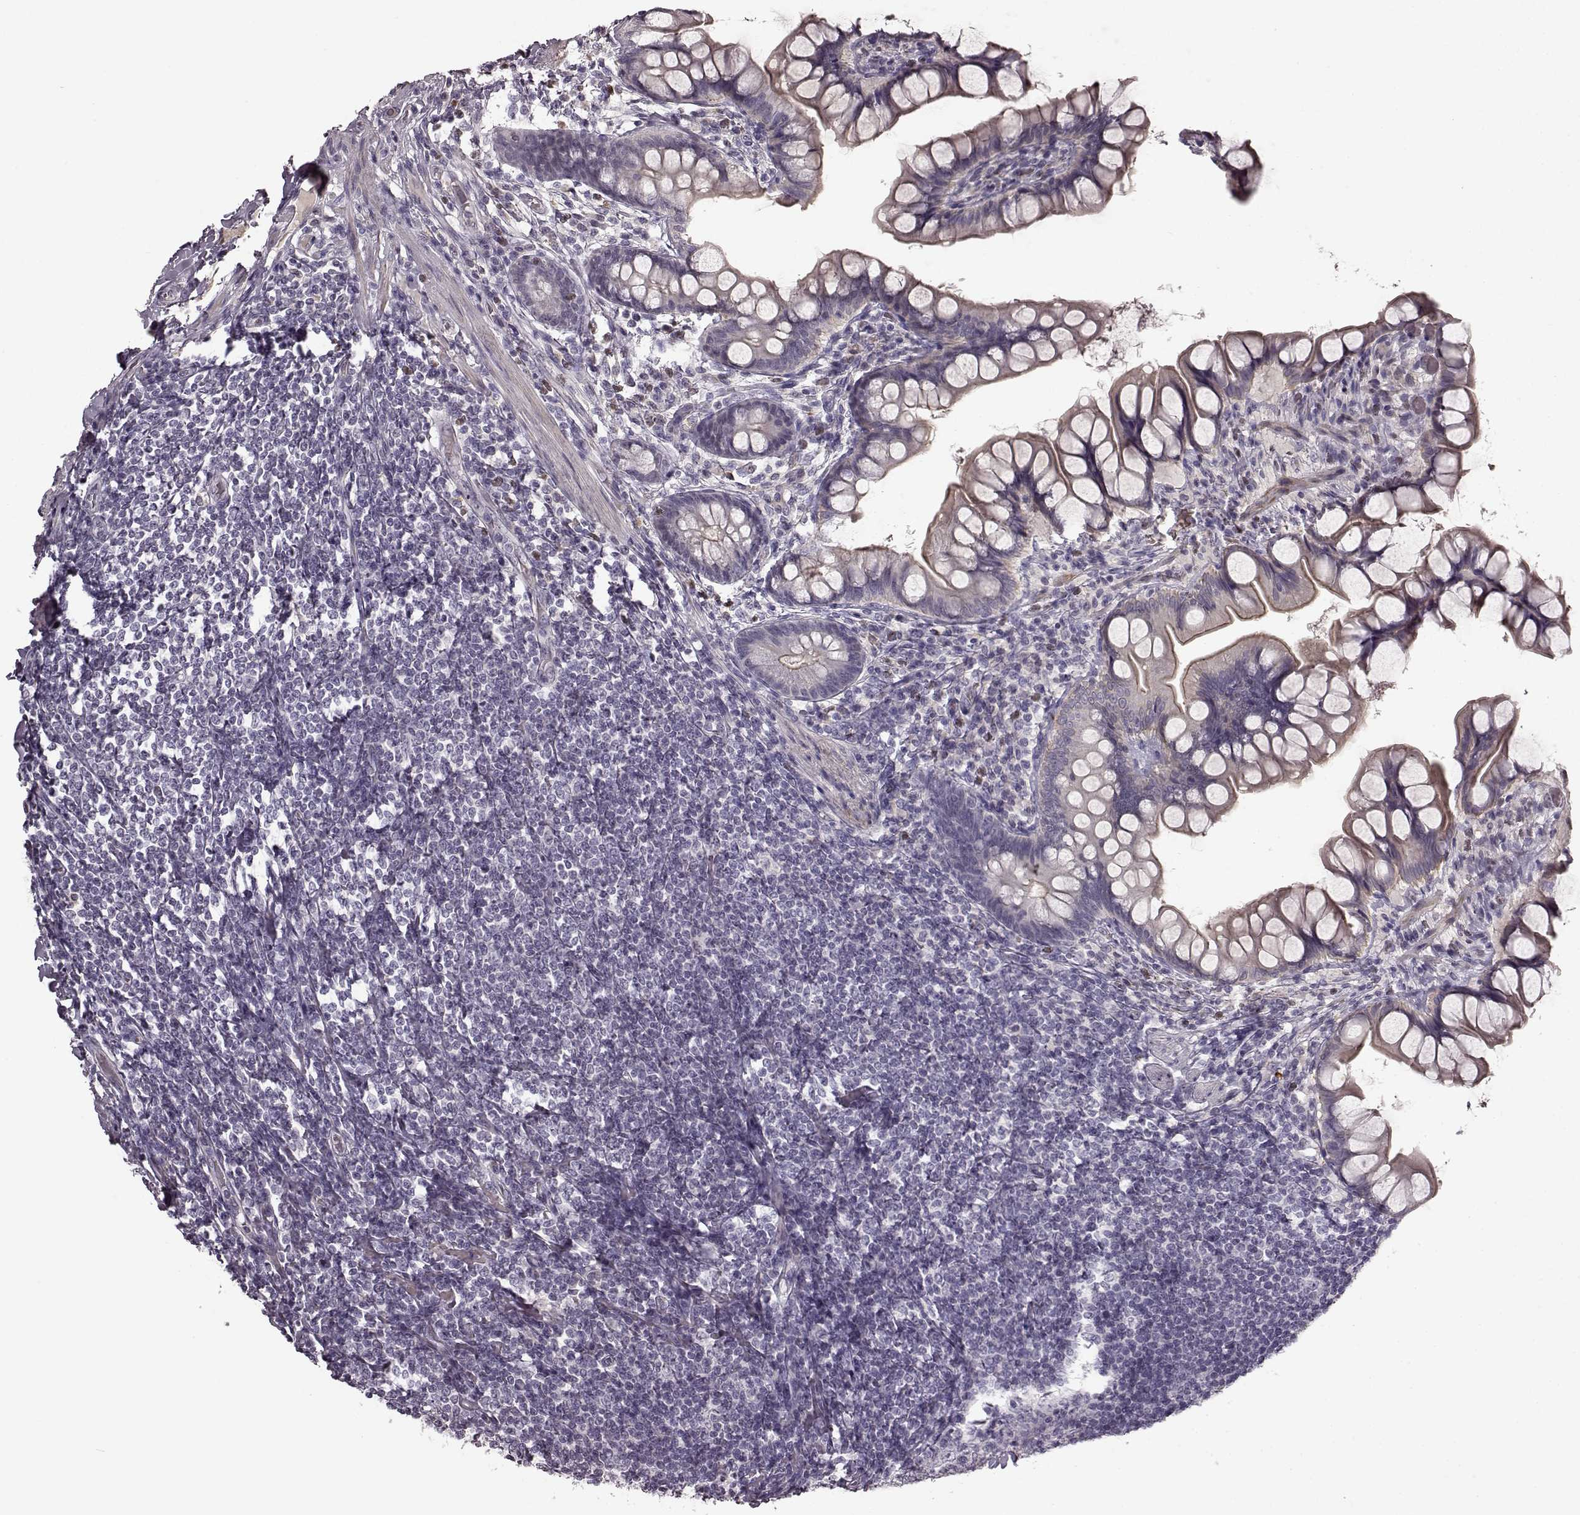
{"staining": {"intensity": "weak", "quantity": "<25%", "location": "cytoplasmic/membranous"}, "tissue": "small intestine", "cell_type": "Glandular cells", "image_type": "normal", "snomed": [{"axis": "morphology", "description": "Normal tissue, NOS"}, {"axis": "topography", "description": "Small intestine"}], "caption": "A histopathology image of small intestine stained for a protein reveals no brown staining in glandular cells. The staining was performed using DAB (3,3'-diaminobenzidine) to visualize the protein expression in brown, while the nuclei were stained in blue with hematoxylin (Magnification: 20x).", "gene": "CNGA3", "patient": {"sex": "male", "age": 70}}